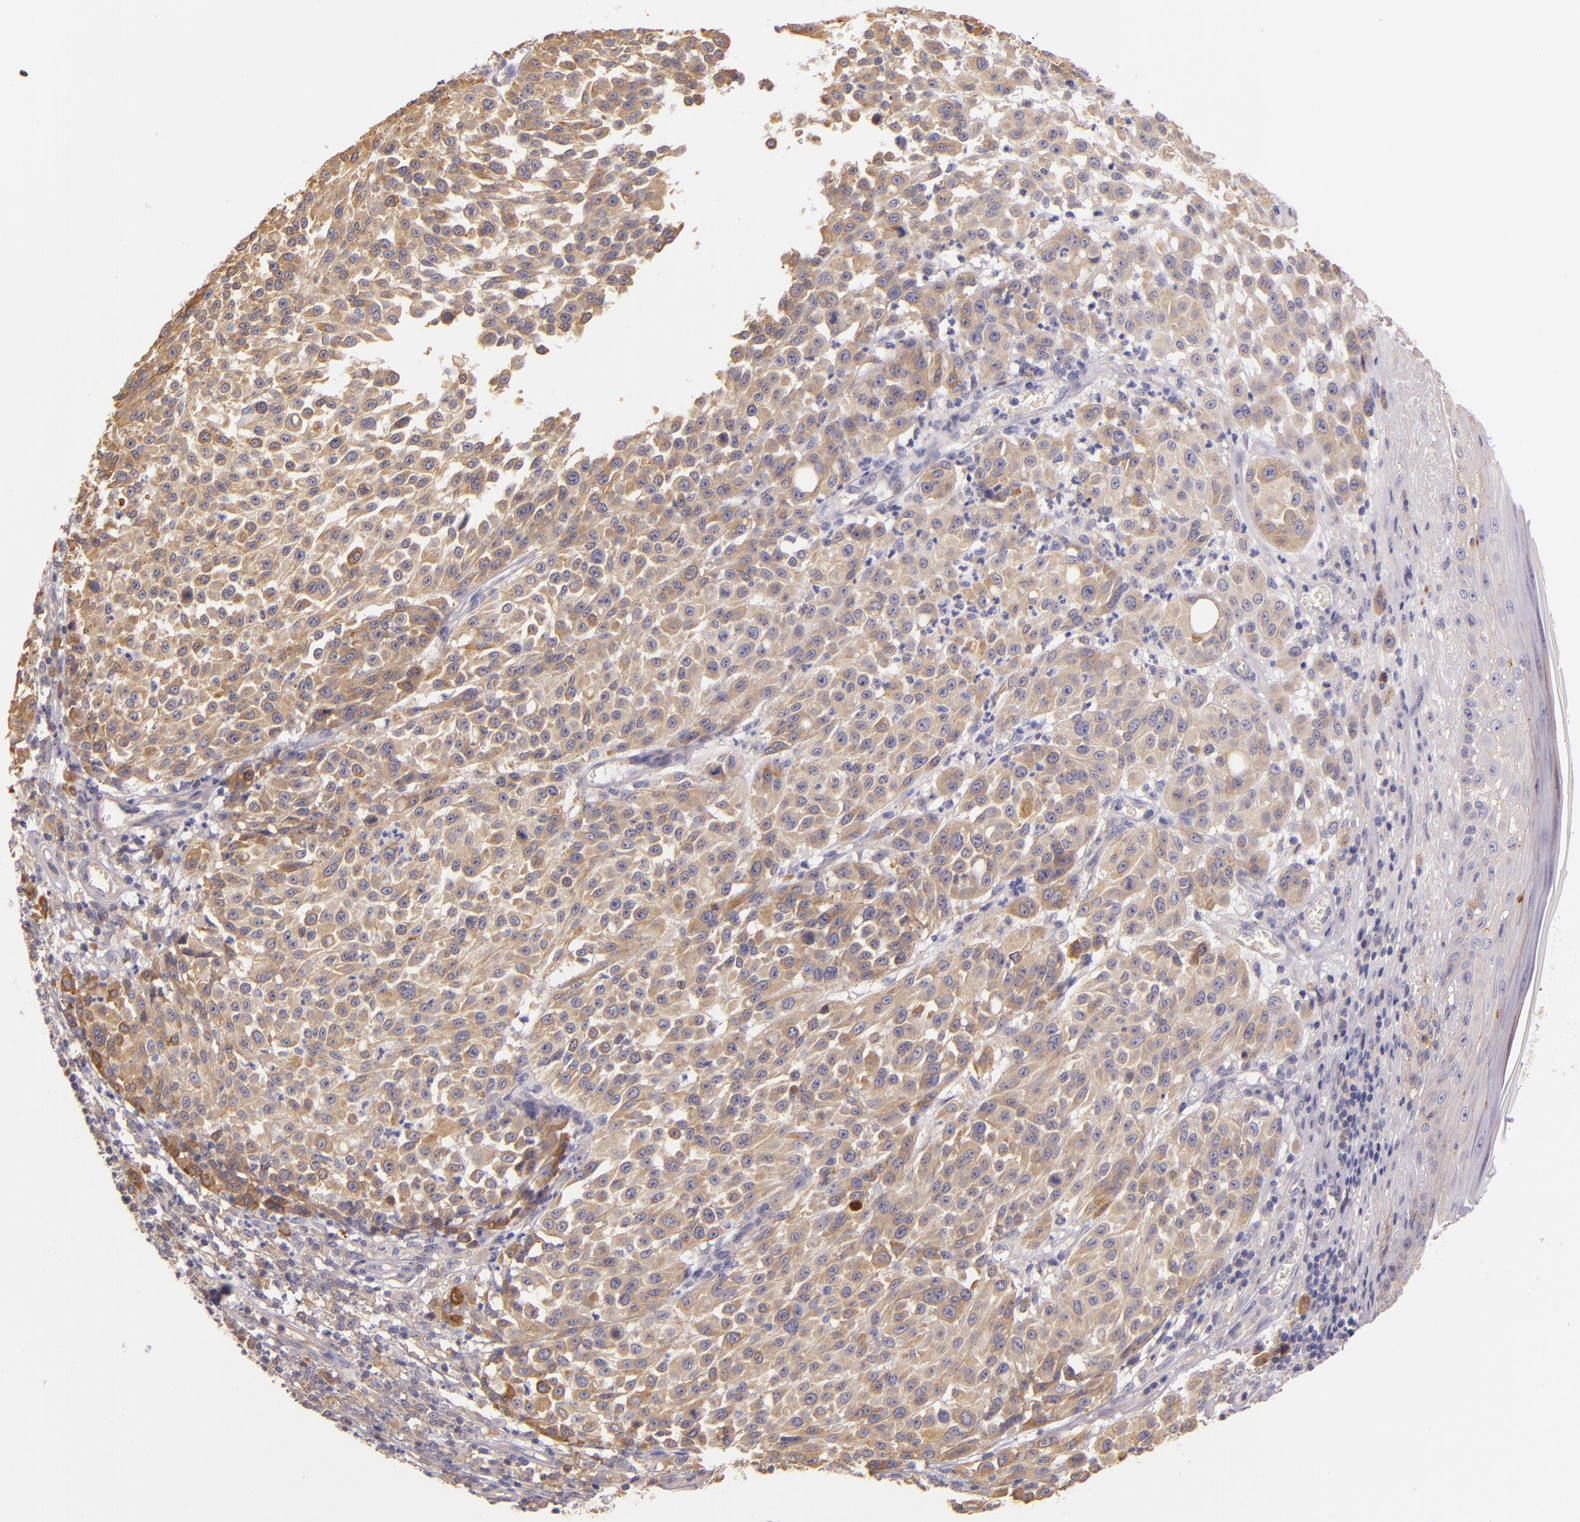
{"staining": {"intensity": "weak", "quantity": ">75%", "location": "cytoplasmic/membranous"}, "tissue": "melanoma", "cell_type": "Tumor cells", "image_type": "cancer", "snomed": [{"axis": "morphology", "description": "Malignant melanoma, NOS"}, {"axis": "topography", "description": "Skin"}], "caption": "Immunohistochemistry image of human malignant melanoma stained for a protein (brown), which demonstrates low levels of weak cytoplasmic/membranous staining in approximately >75% of tumor cells.", "gene": "CTSF", "patient": {"sex": "female", "age": 49}}